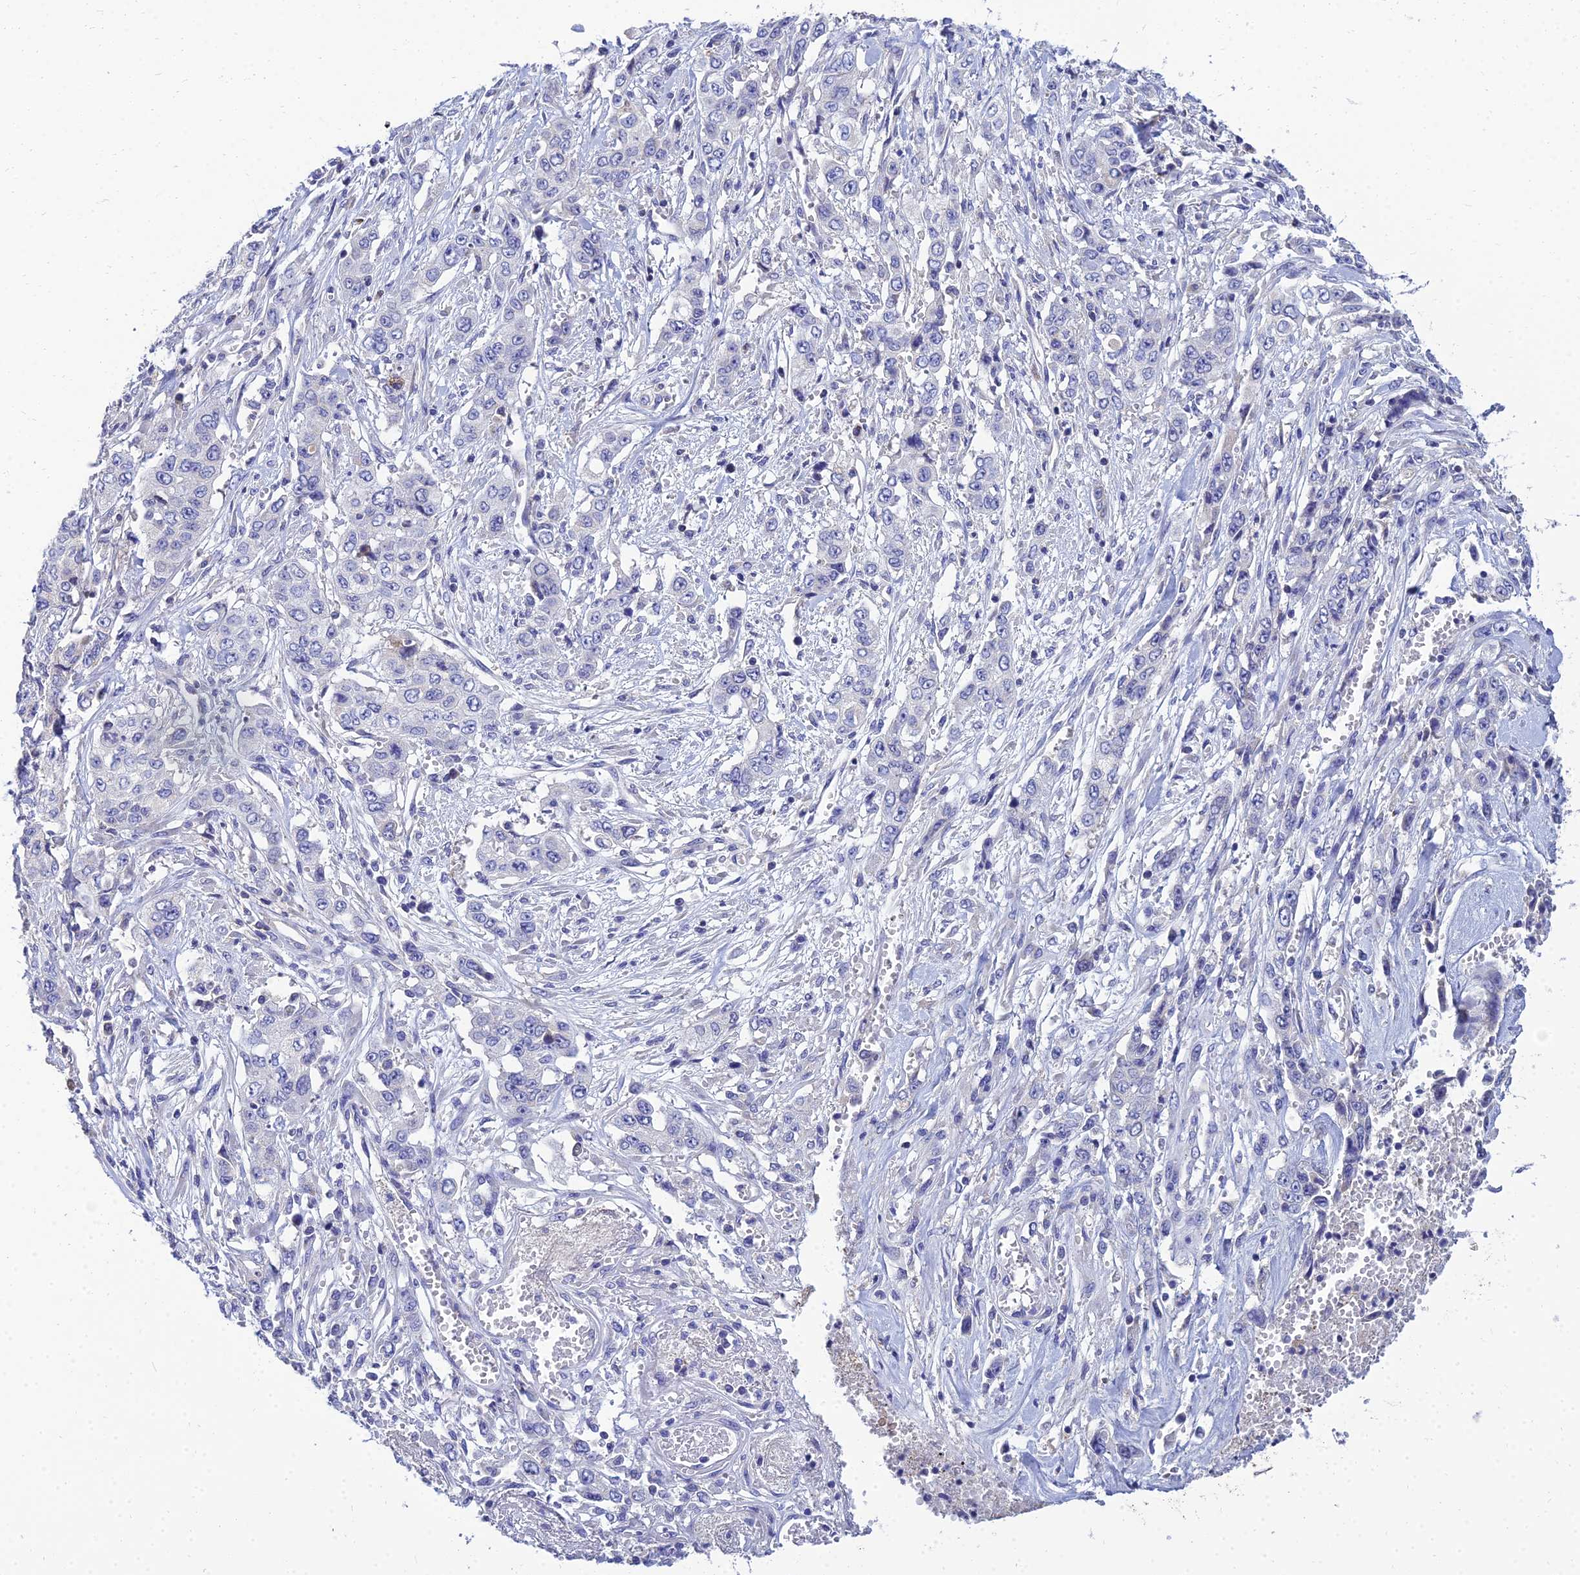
{"staining": {"intensity": "negative", "quantity": "none", "location": "none"}, "tissue": "stomach cancer", "cell_type": "Tumor cells", "image_type": "cancer", "snomed": [{"axis": "morphology", "description": "Normal tissue, NOS"}, {"axis": "morphology", "description": "Adenocarcinoma, NOS"}, {"axis": "topography", "description": "Stomach"}], "caption": "A high-resolution photomicrograph shows immunohistochemistry (IHC) staining of stomach cancer, which exhibits no significant staining in tumor cells. The staining was performed using DAB (3,3'-diaminobenzidine) to visualize the protein expression in brown, while the nuclei were stained in blue with hematoxylin (Magnification: 20x).", "gene": "NPY", "patient": {"sex": "female", "age": 64}}